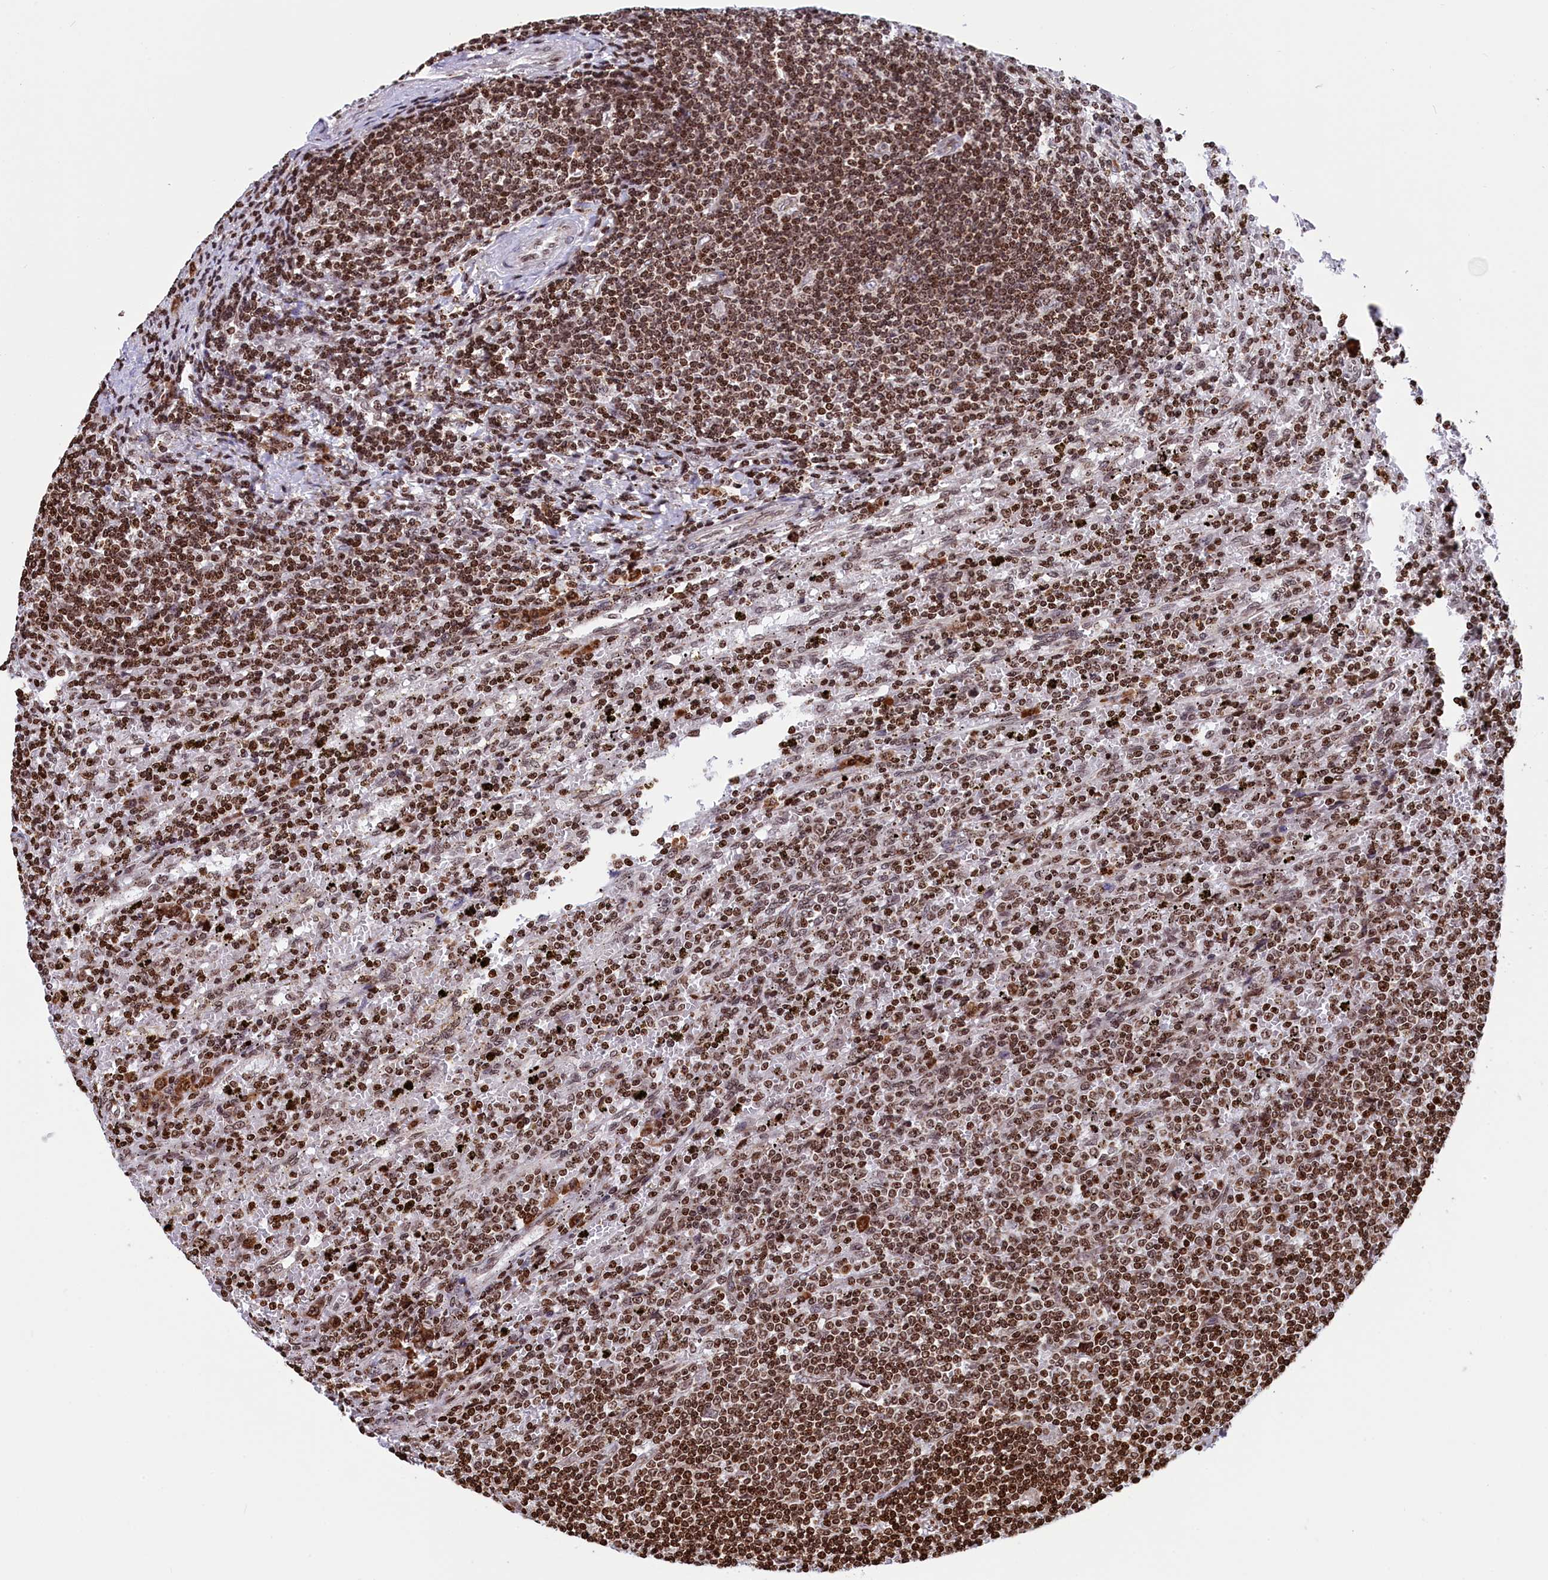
{"staining": {"intensity": "moderate", "quantity": ">75%", "location": "nuclear"}, "tissue": "lymphoma", "cell_type": "Tumor cells", "image_type": "cancer", "snomed": [{"axis": "morphology", "description": "Malignant lymphoma, non-Hodgkin's type, Low grade"}, {"axis": "topography", "description": "Spleen"}], "caption": "Approximately >75% of tumor cells in human low-grade malignant lymphoma, non-Hodgkin's type reveal moderate nuclear protein positivity as visualized by brown immunohistochemical staining.", "gene": "TIMM29", "patient": {"sex": "male", "age": 76}}